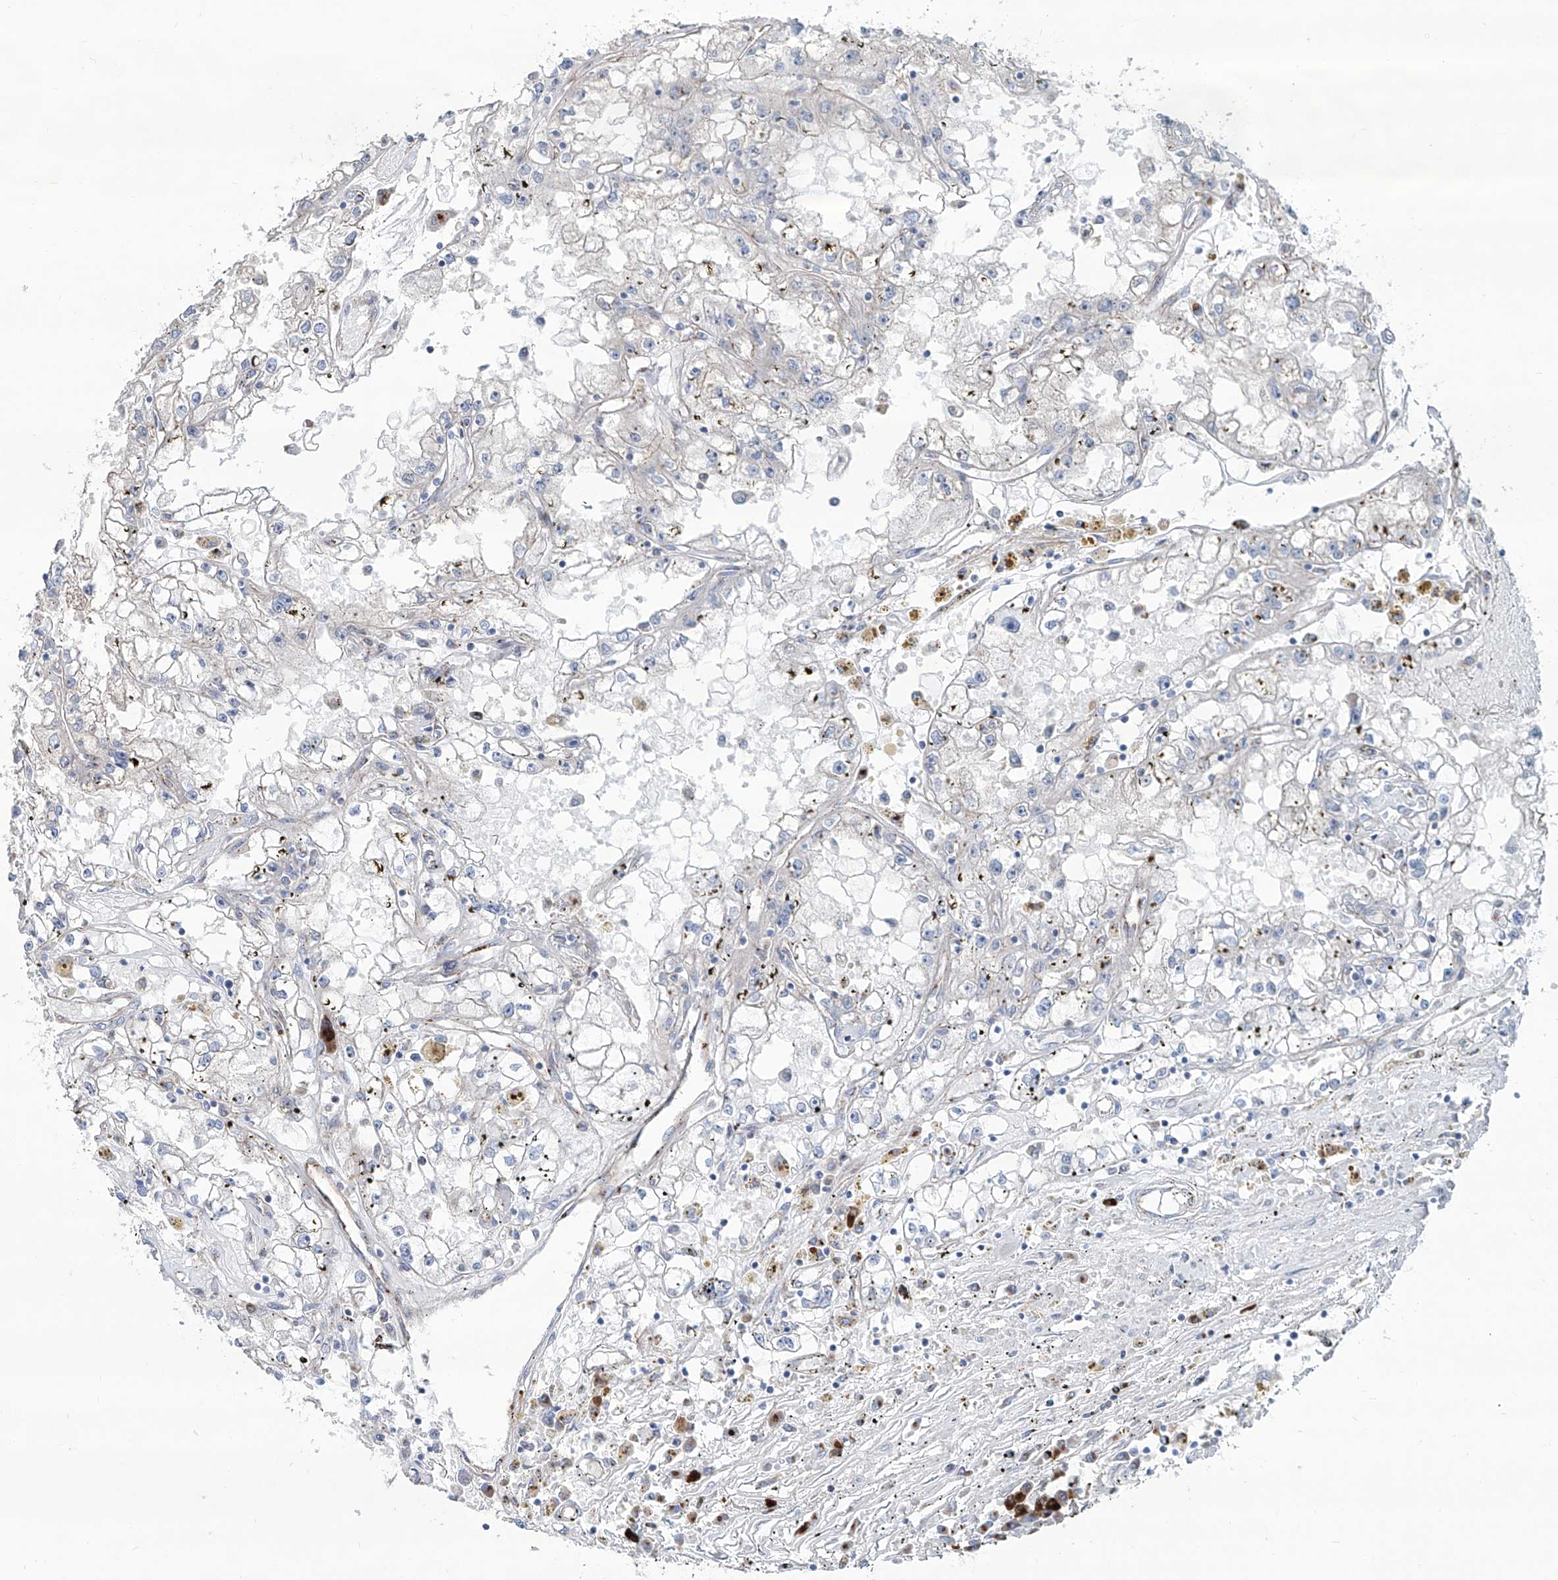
{"staining": {"intensity": "negative", "quantity": "none", "location": "none"}, "tissue": "renal cancer", "cell_type": "Tumor cells", "image_type": "cancer", "snomed": [{"axis": "morphology", "description": "Adenocarcinoma, NOS"}, {"axis": "topography", "description": "Kidney"}], "caption": "A histopathology image of human adenocarcinoma (renal) is negative for staining in tumor cells.", "gene": "CDH5", "patient": {"sex": "male", "age": 56}}